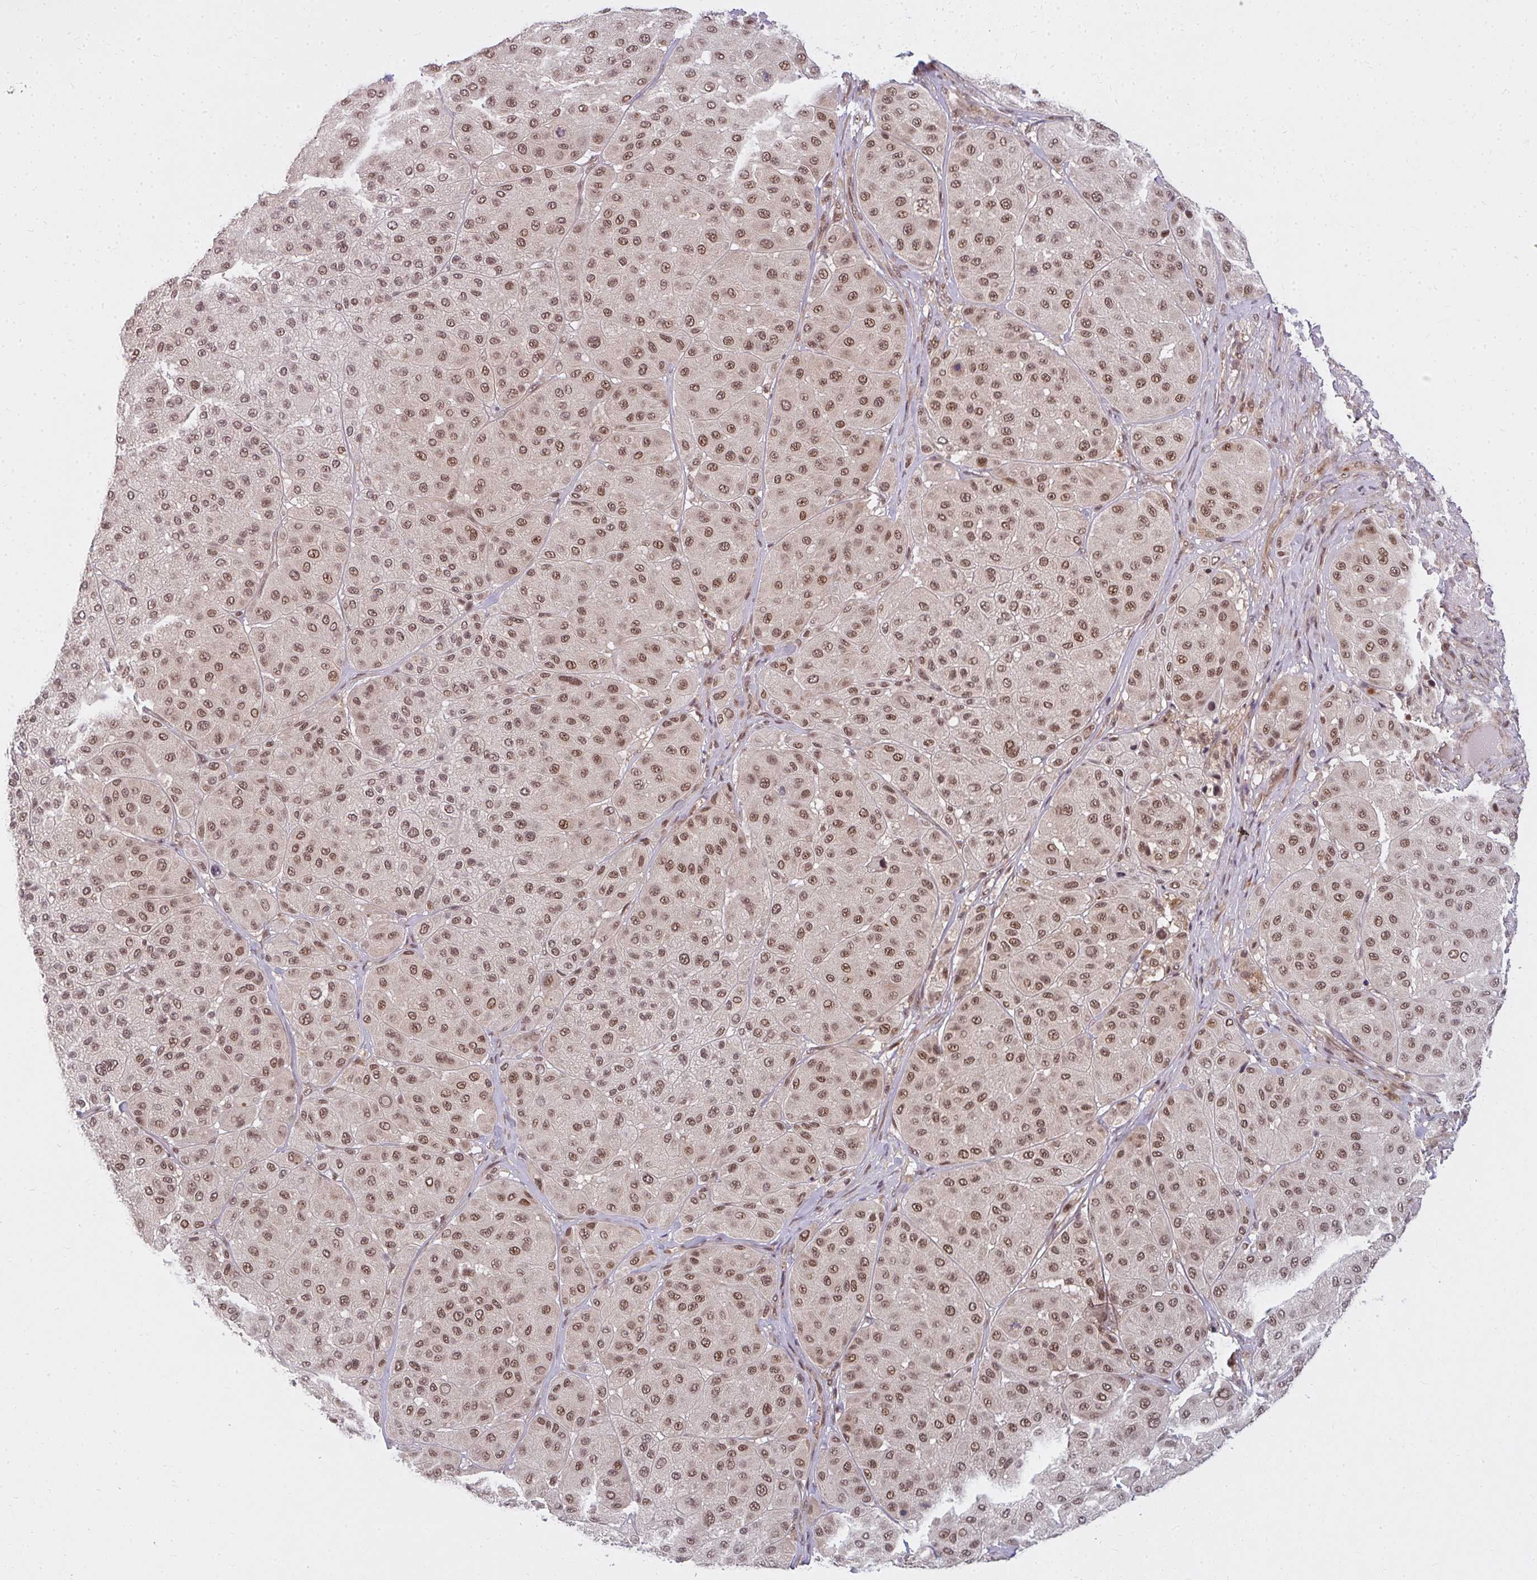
{"staining": {"intensity": "moderate", "quantity": ">75%", "location": "nuclear"}, "tissue": "melanoma", "cell_type": "Tumor cells", "image_type": "cancer", "snomed": [{"axis": "morphology", "description": "Malignant melanoma, Metastatic site"}, {"axis": "topography", "description": "Smooth muscle"}], "caption": "Immunohistochemistry (IHC) of malignant melanoma (metastatic site) reveals medium levels of moderate nuclear positivity in about >75% of tumor cells.", "gene": "GTF3C6", "patient": {"sex": "male", "age": 41}}